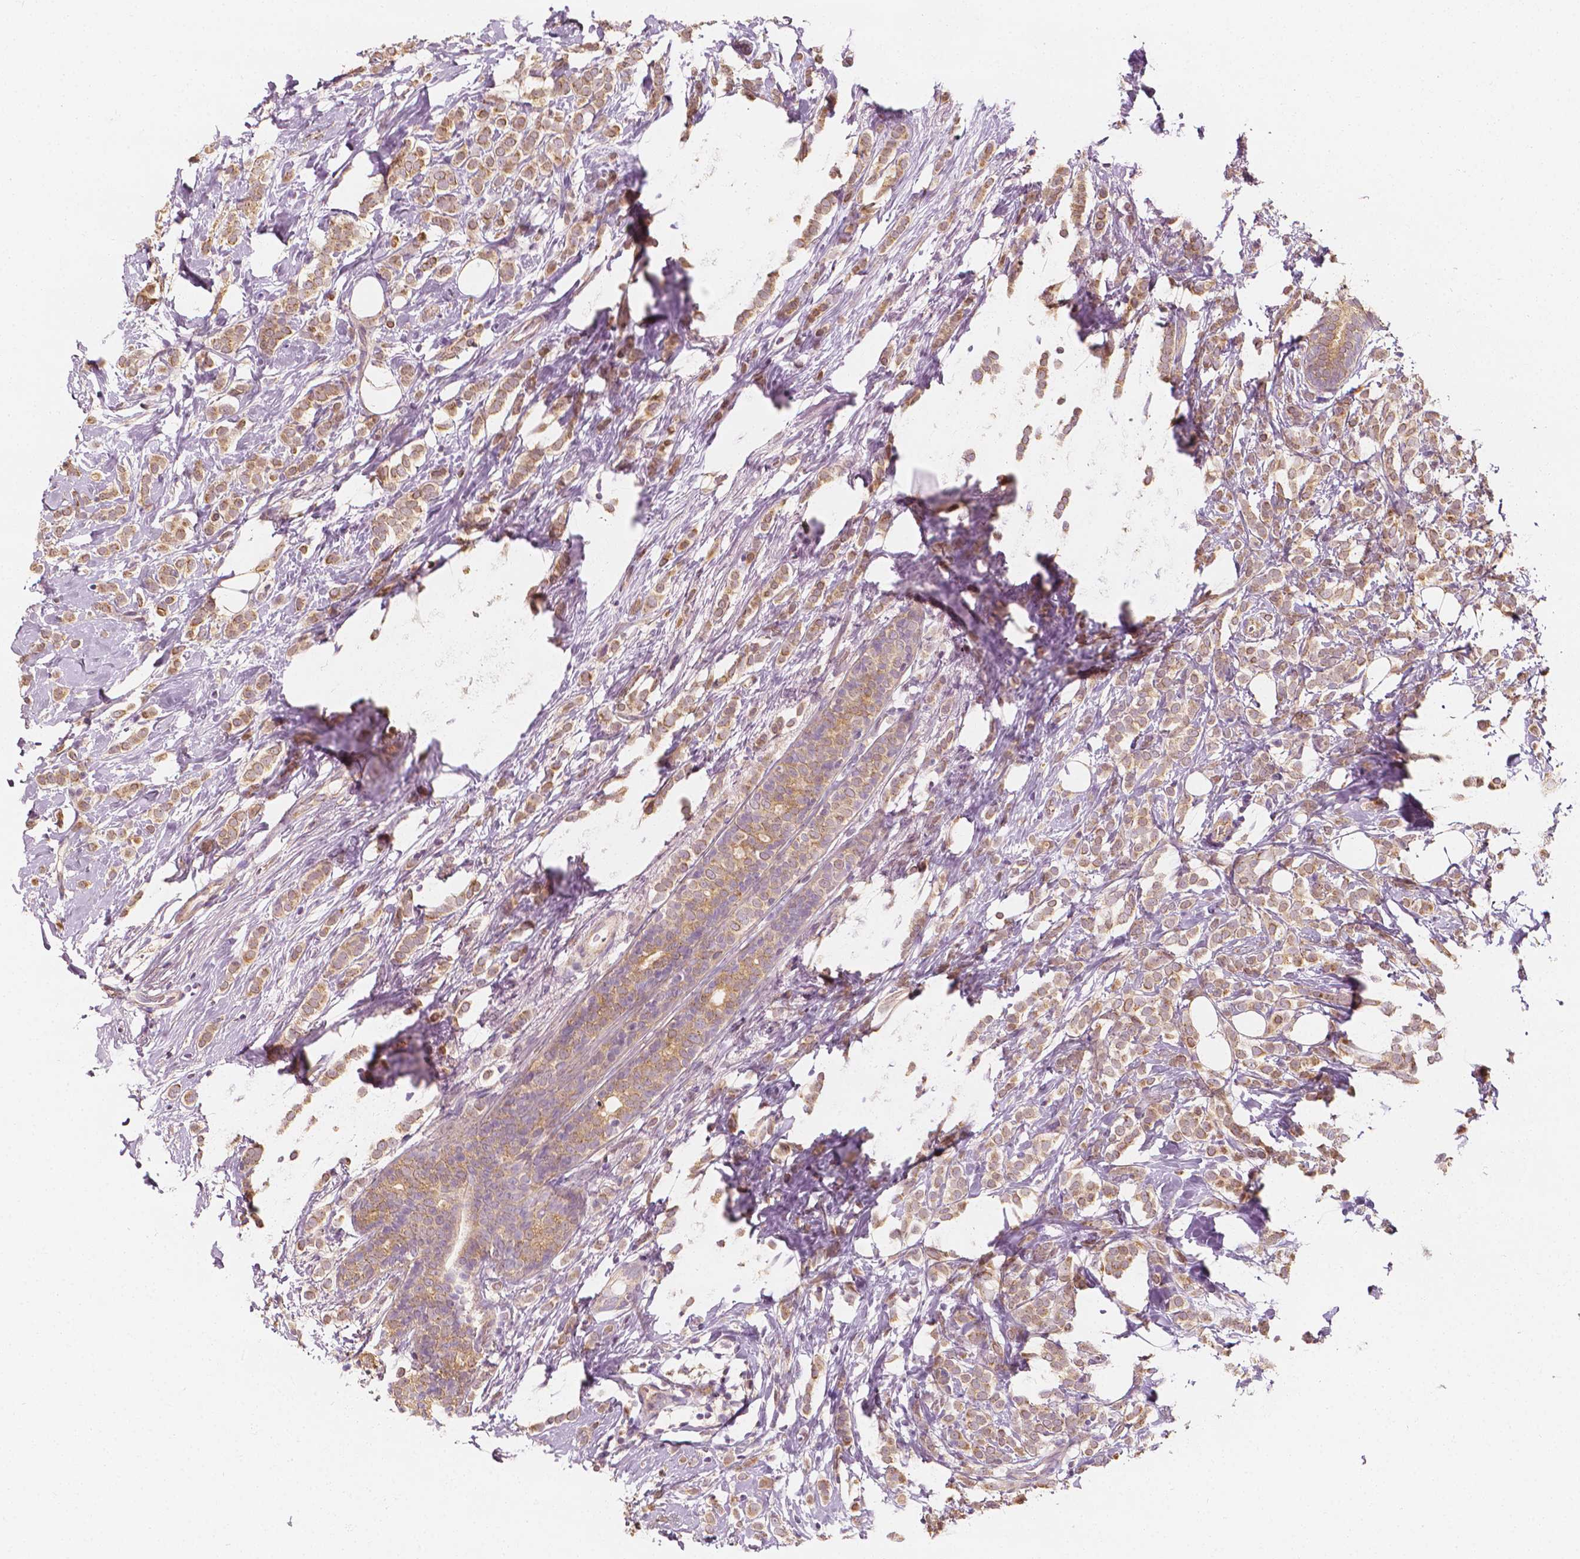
{"staining": {"intensity": "moderate", "quantity": ">75%", "location": "cytoplasmic/membranous"}, "tissue": "breast cancer", "cell_type": "Tumor cells", "image_type": "cancer", "snomed": [{"axis": "morphology", "description": "Lobular carcinoma"}, {"axis": "topography", "description": "Breast"}], "caption": "An image of breast cancer stained for a protein shows moderate cytoplasmic/membranous brown staining in tumor cells. (DAB (3,3'-diaminobenzidine) IHC with brightfield microscopy, high magnification).", "gene": "SHPK", "patient": {"sex": "female", "age": 49}}